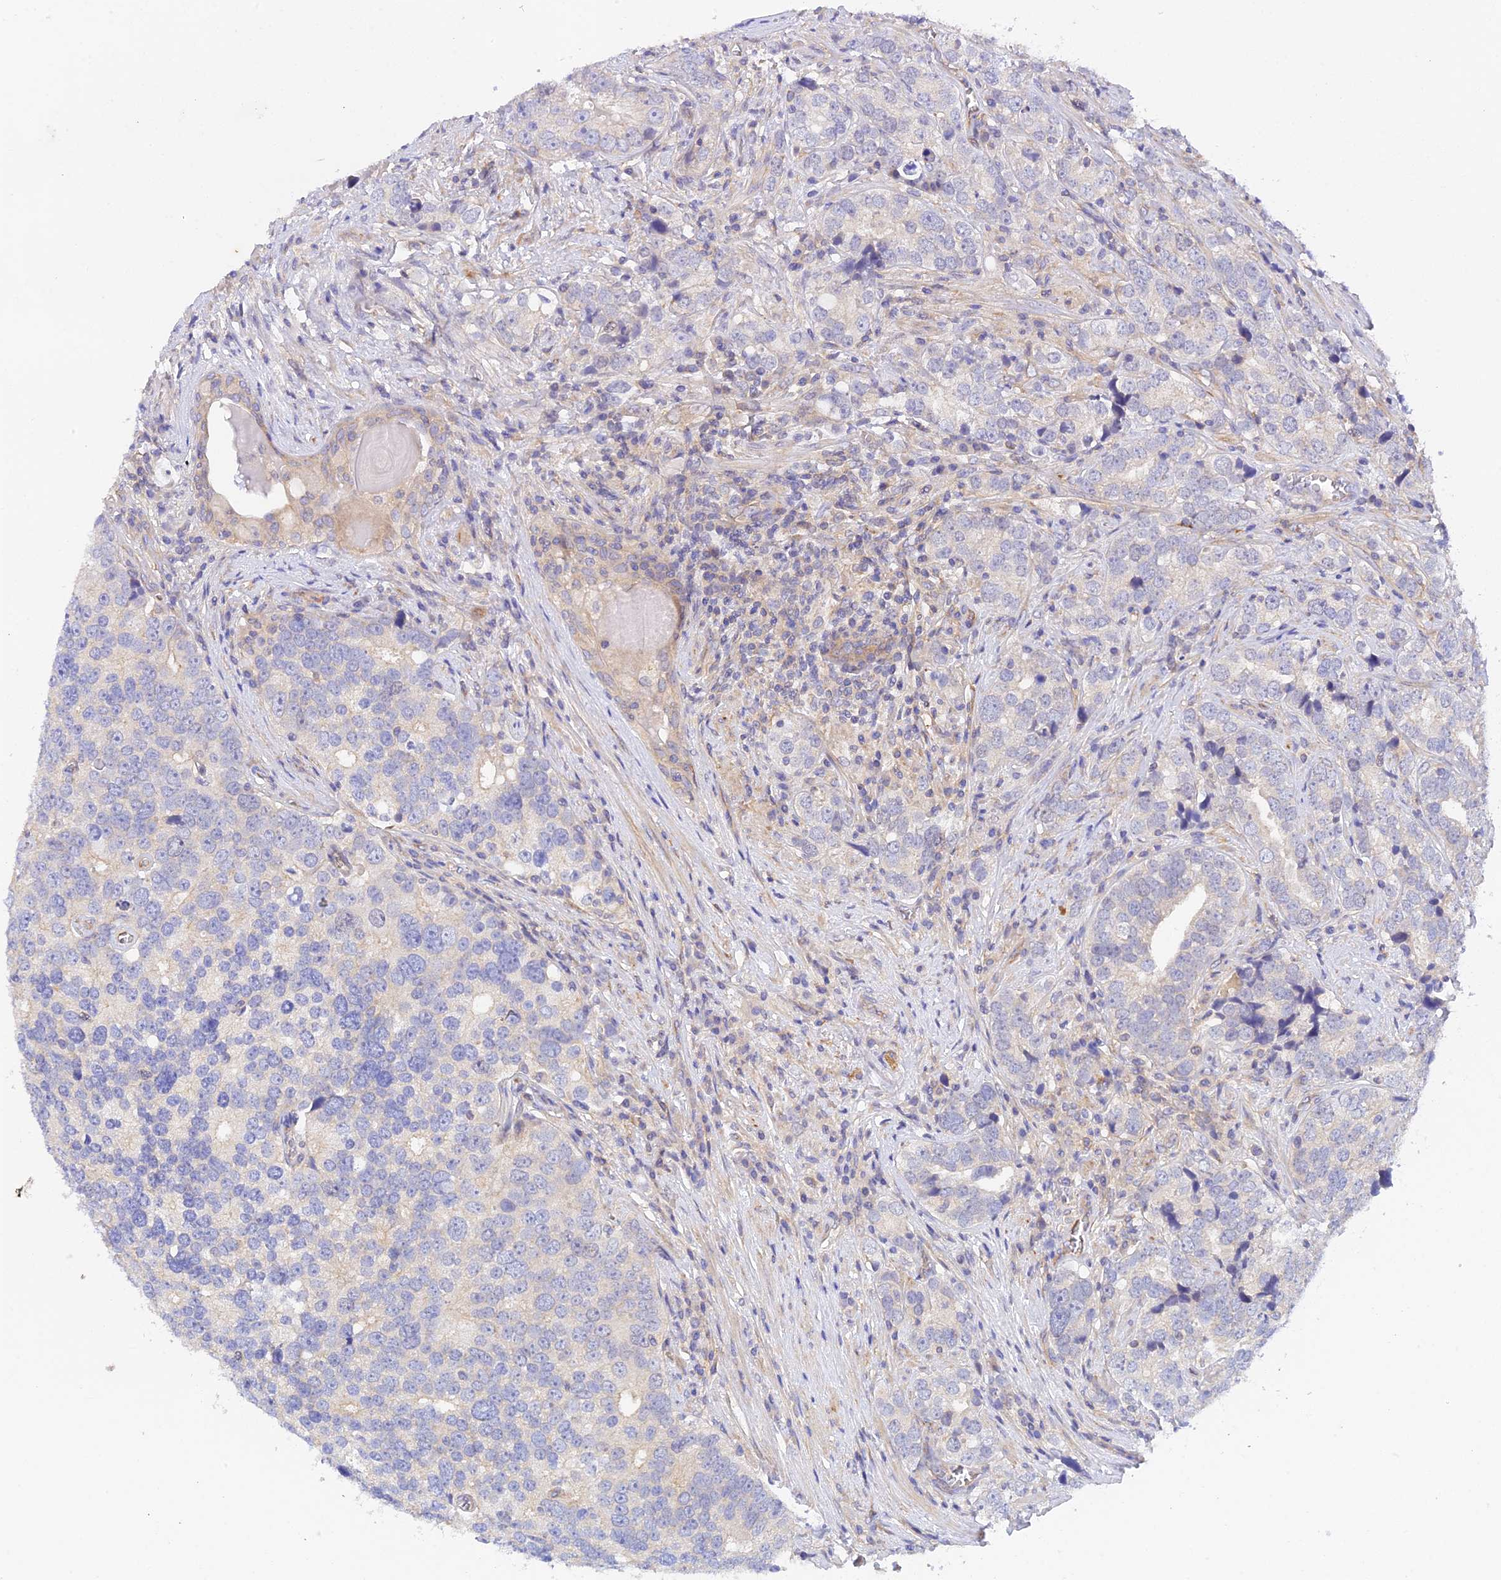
{"staining": {"intensity": "negative", "quantity": "none", "location": "none"}, "tissue": "prostate cancer", "cell_type": "Tumor cells", "image_type": "cancer", "snomed": [{"axis": "morphology", "description": "Adenocarcinoma, High grade"}, {"axis": "topography", "description": "Prostate"}], "caption": "Human prostate cancer stained for a protein using immunohistochemistry (IHC) demonstrates no expression in tumor cells.", "gene": "MYO9A", "patient": {"sex": "male", "age": 71}}